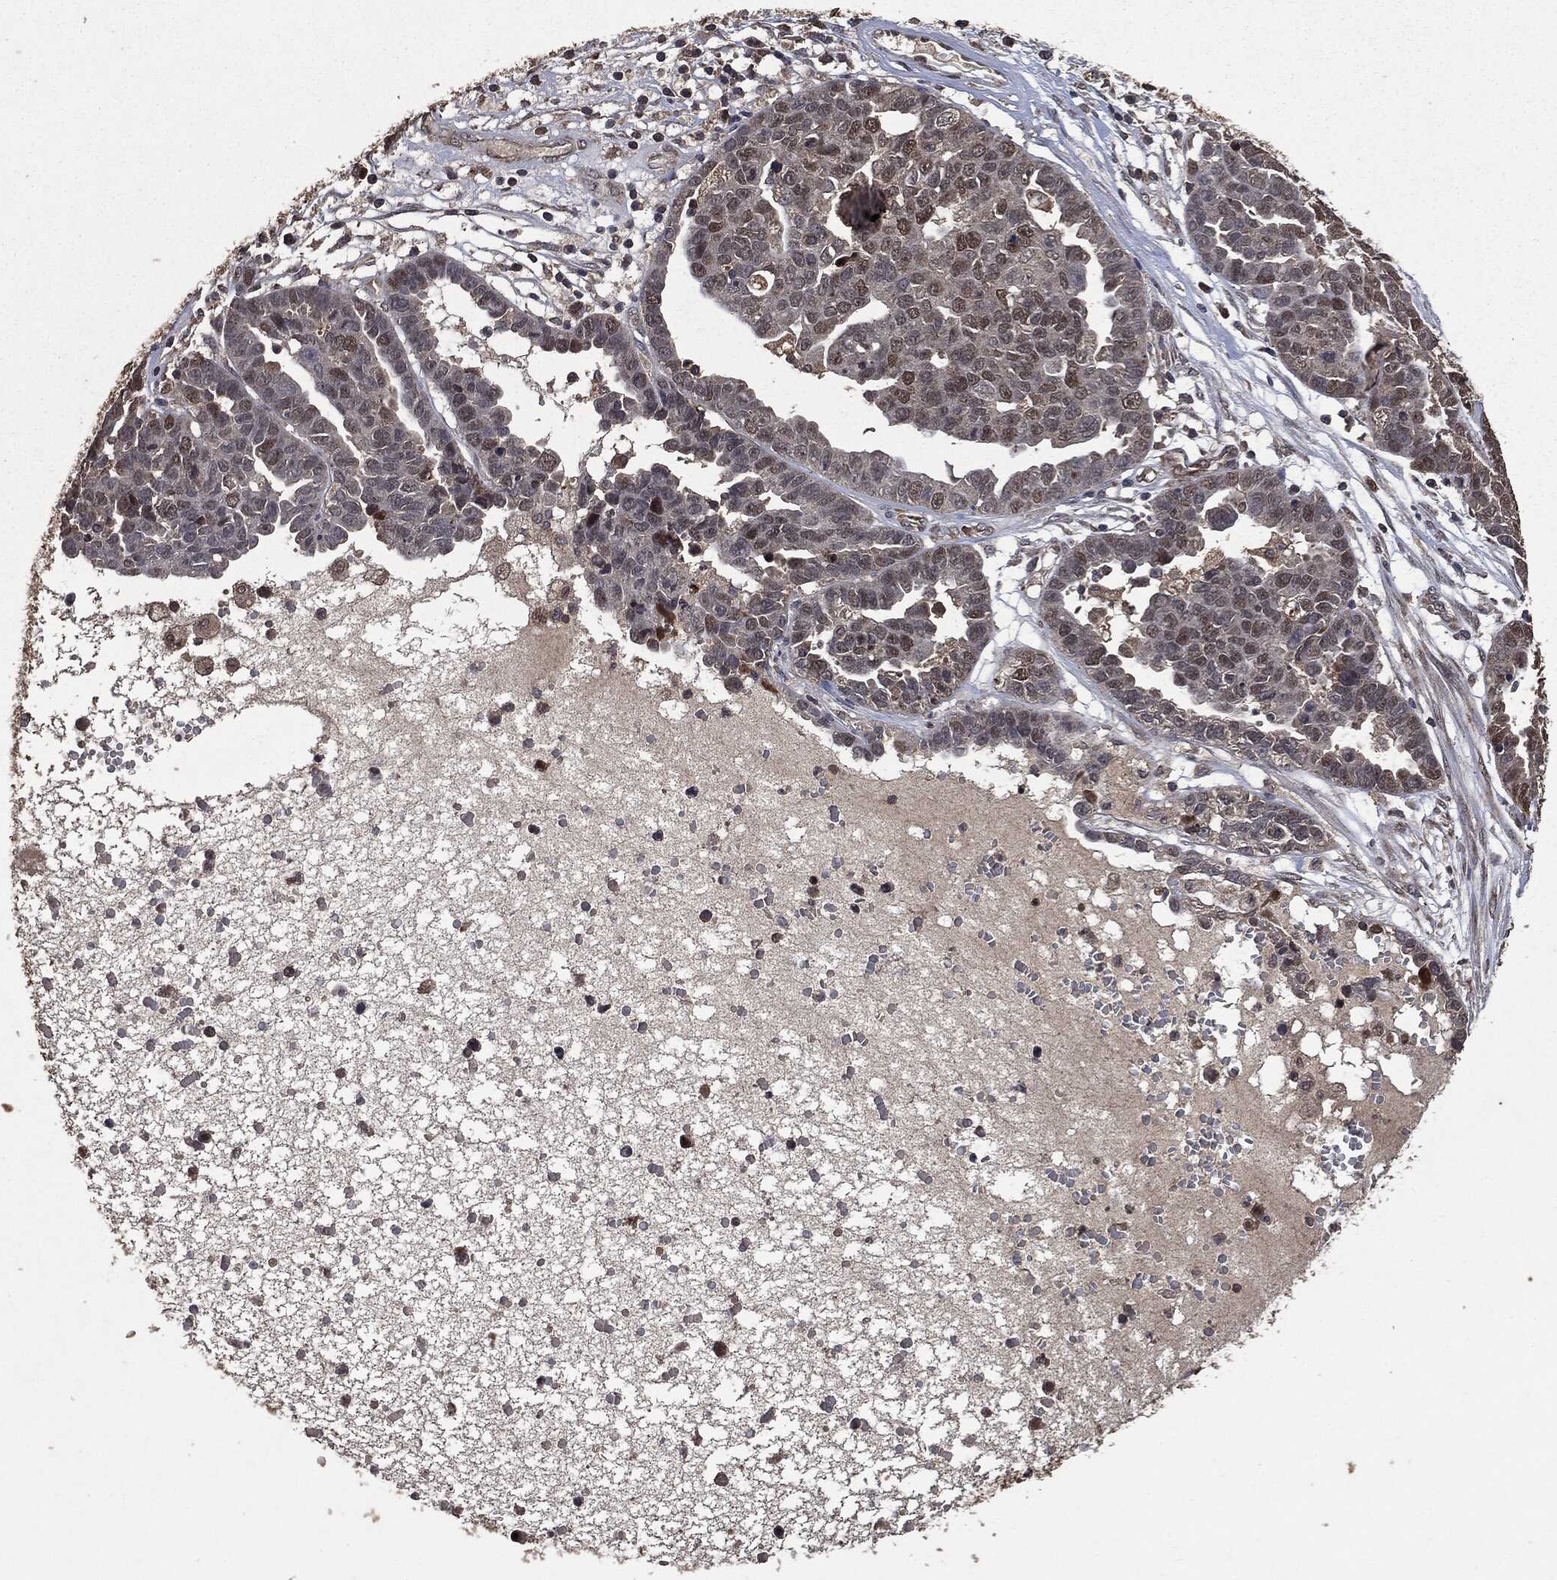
{"staining": {"intensity": "moderate", "quantity": "<25%", "location": "nuclear"}, "tissue": "ovarian cancer", "cell_type": "Tumor cells", "image_type": "cancer", "snomed": [{"axis": "morphology", "description": "Cystadenocarcinoma, serous, NOS"}, {"axis": "topography", "description": "Ovary"}], "caption": "Immunohistochemical staining of ovarian cancer (serous cystadenocarcinoma) reveals low levels of moderate nuclear positivity in about <25% of tumor cells.", "gene": "PPP6R2", "patient": {"sex": "female", "age": 87}}